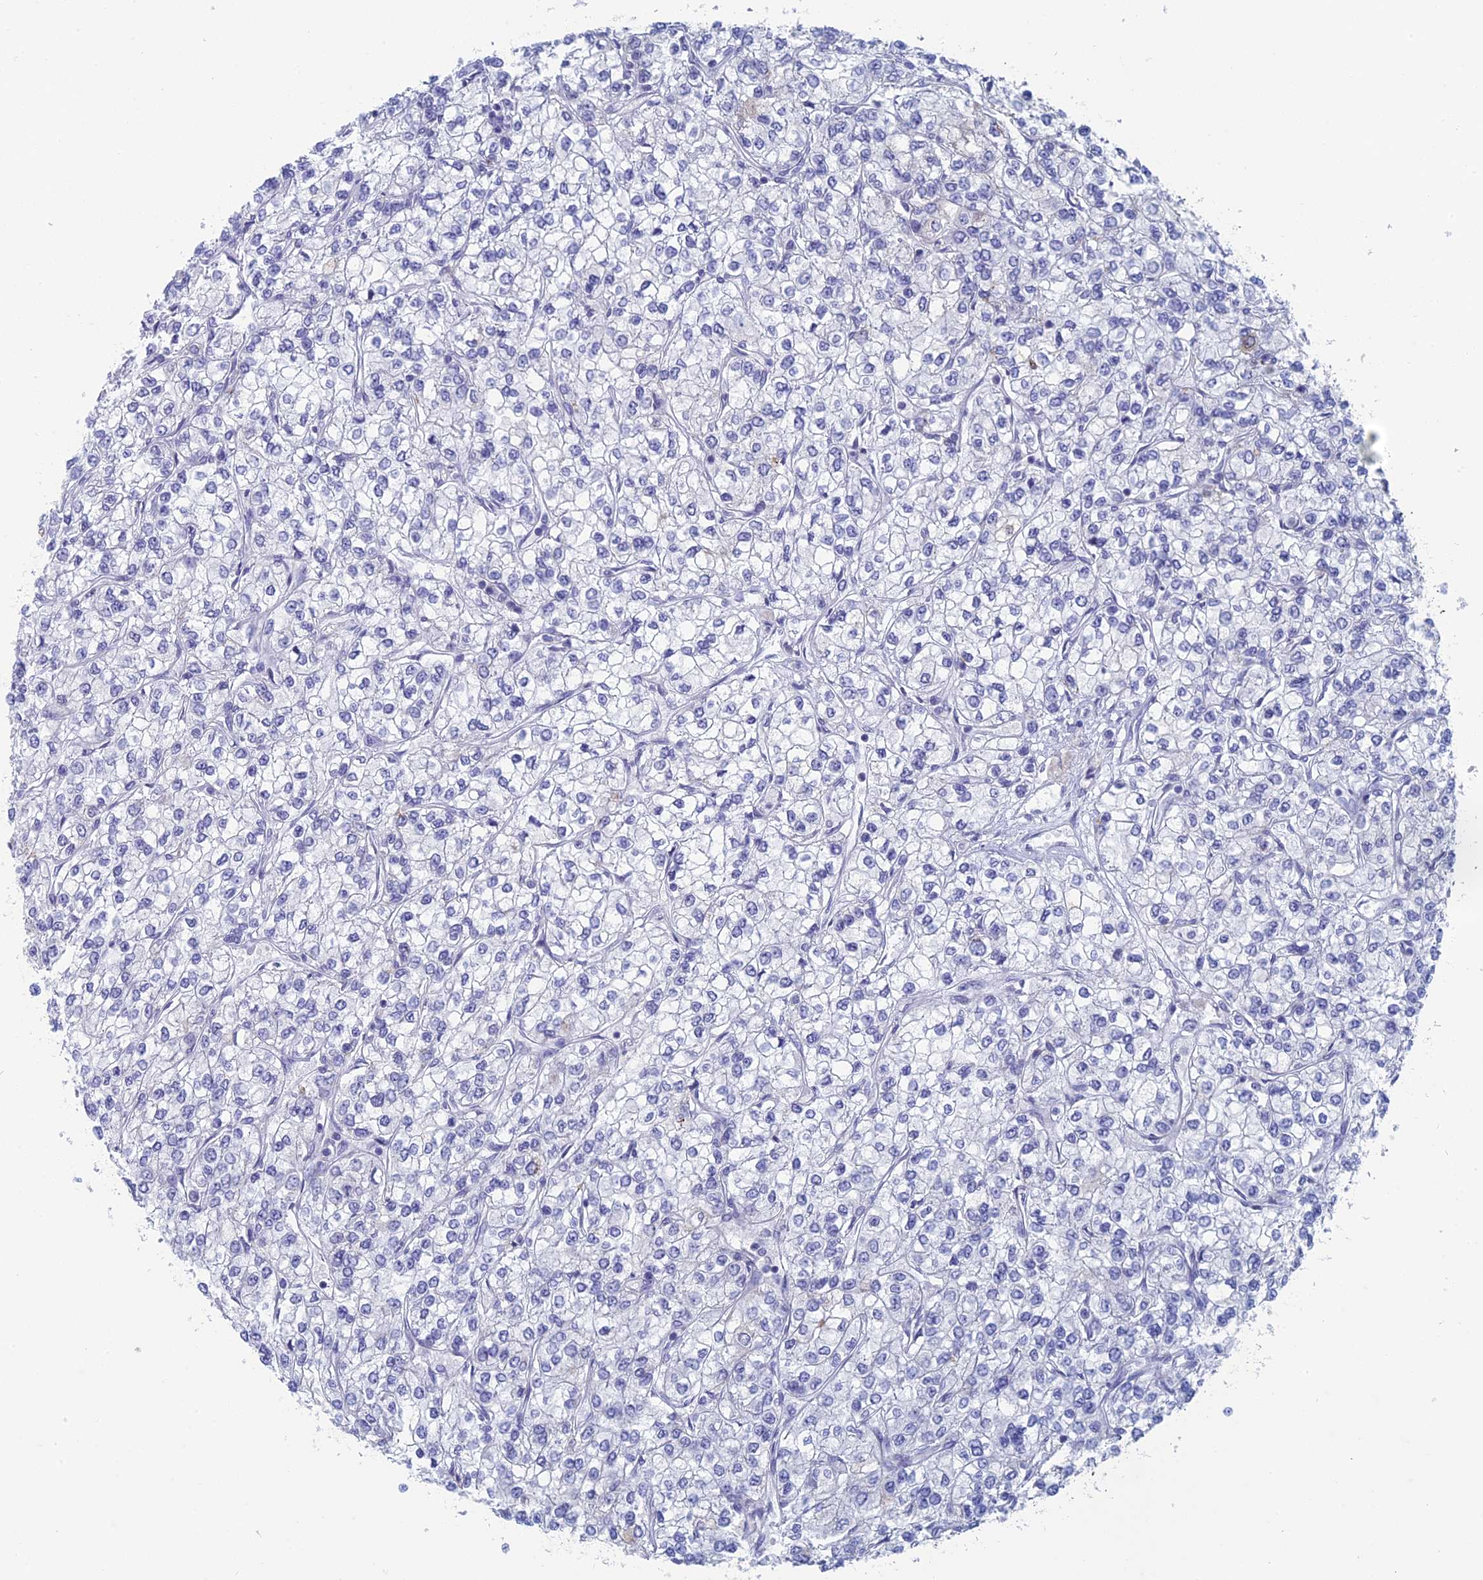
{"staining": {"intensity": "negative", "quantity": "none", "location": "none"}, "tissue": "renal cancer", "cell_type": "Tumor cells", "image_type": "cancer", "snomed": [{"axis": "morphology", "description": "Adenocarcinoma, NOS"}, {"axis": "topography", "description": "Kidney"}], "caption": "Immunohistochemical staining of renal cancer shows no significant expression in tumor cells. The staining is performed using DAB brown chromogen with nuclei counter-stained in using hematoxylin.", "gene": "ALMS1", "patient": {"sex": "male", "age": 80}}